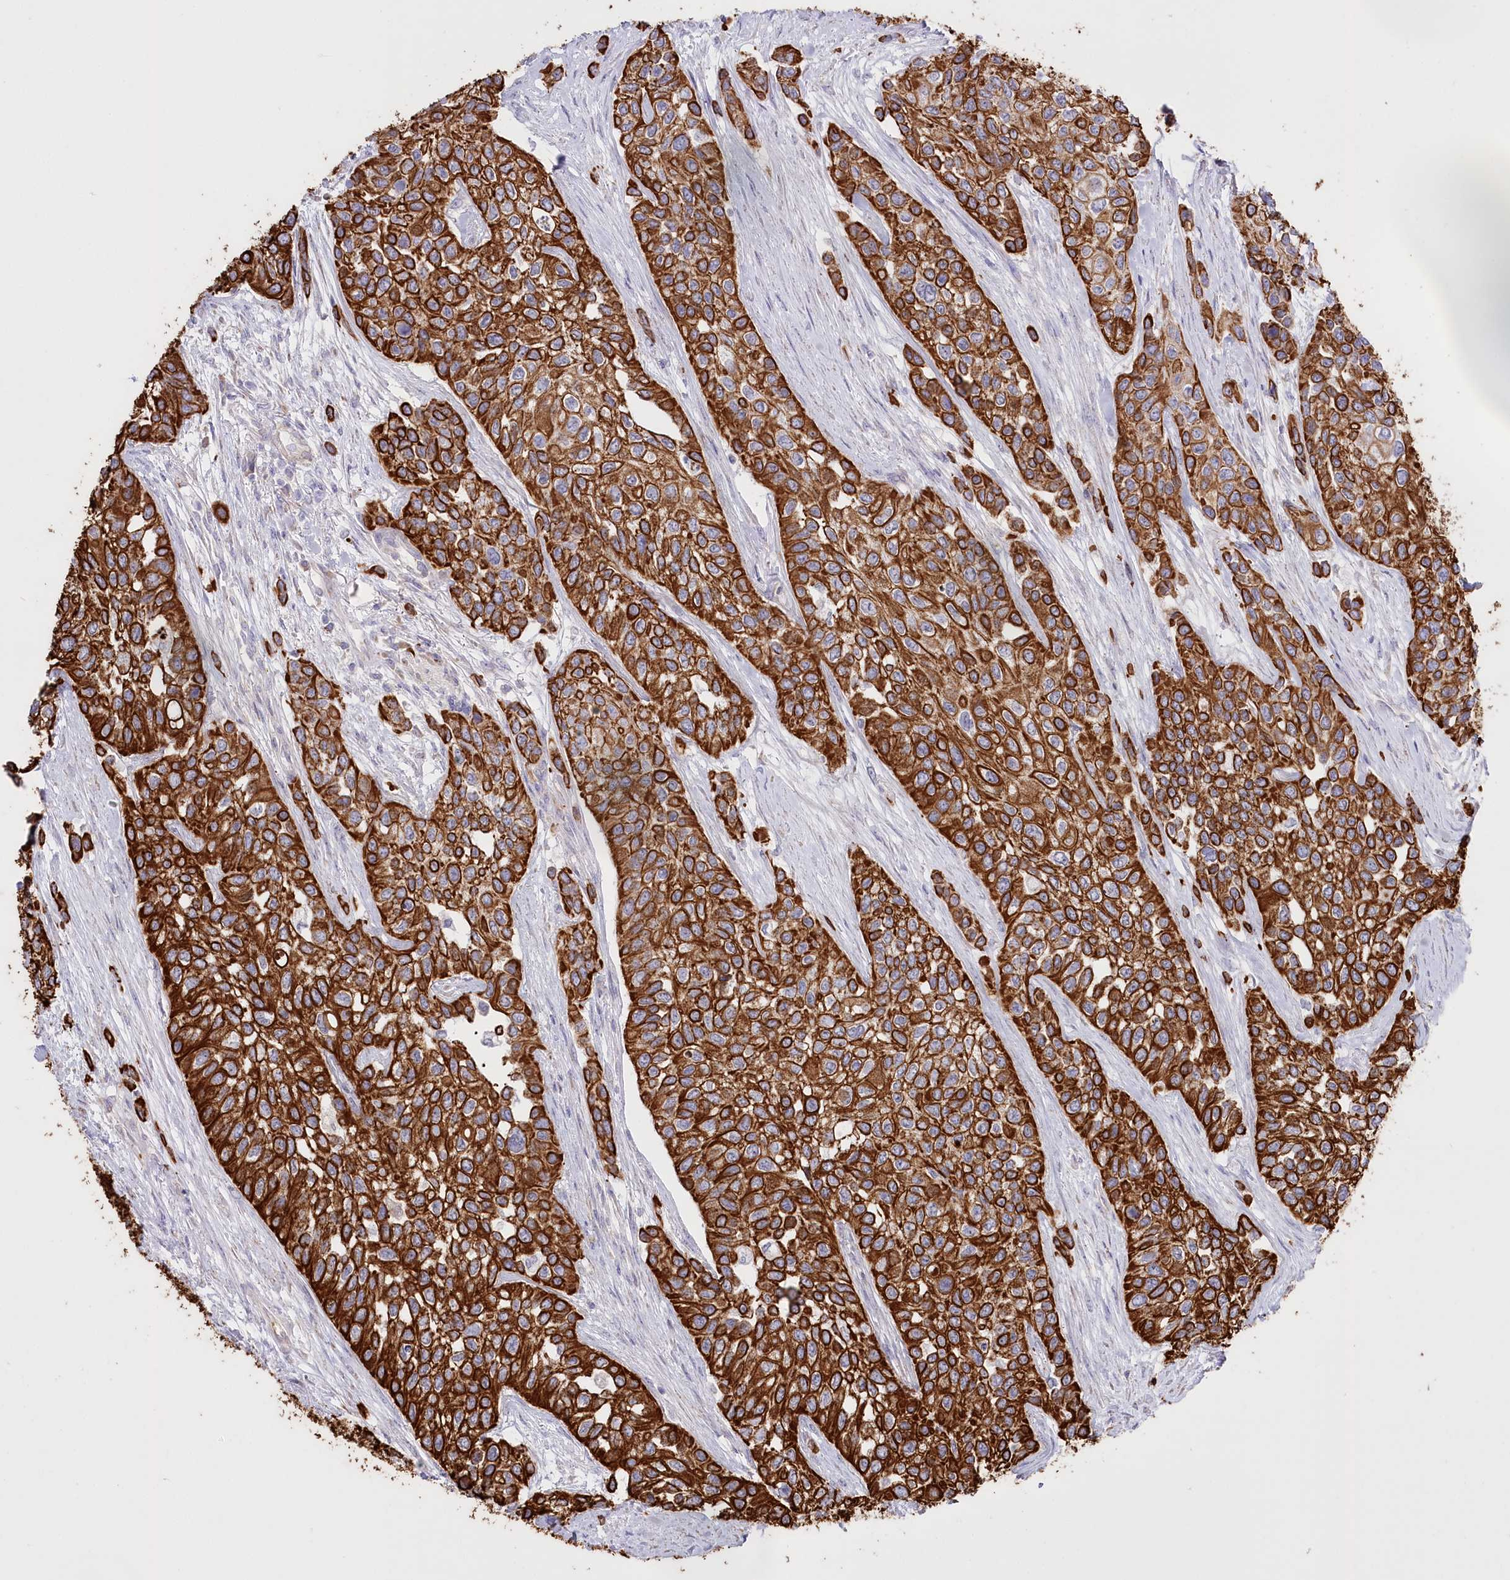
{"staining": {"intensity": "strong", "quantity": ">75%", "location": "cytoplasmic/membranous"}, "tissue": "urothelial cancer", "cell_type": "Tumor cells", "image_type": "cancer", "snomed": [{"axis": "morphology", "description": "Normal tissue, NOS"}, {"axis": "morphology", "description": "Urothelial carcinoma, High grade"}, {"axis": "topography", "description": "Vascular tissue"}, {"axis": "topography", "description": "Urinary bladder"}], "caption": "Urothelial carcinoma (high-grade) was stained to show a protein in brown. There is high levels of strong cytoplasmic/membranous staining in approximately >75% of tumor cells. The staining is performed using DAB (3,3'-diaminobenzidine) brown chromogen to label protein expression. The nuclei are counter-stained blue using hematoxylin.", "gene": "SLC39A10", "patient": {"sex": "female", "age": 56}}